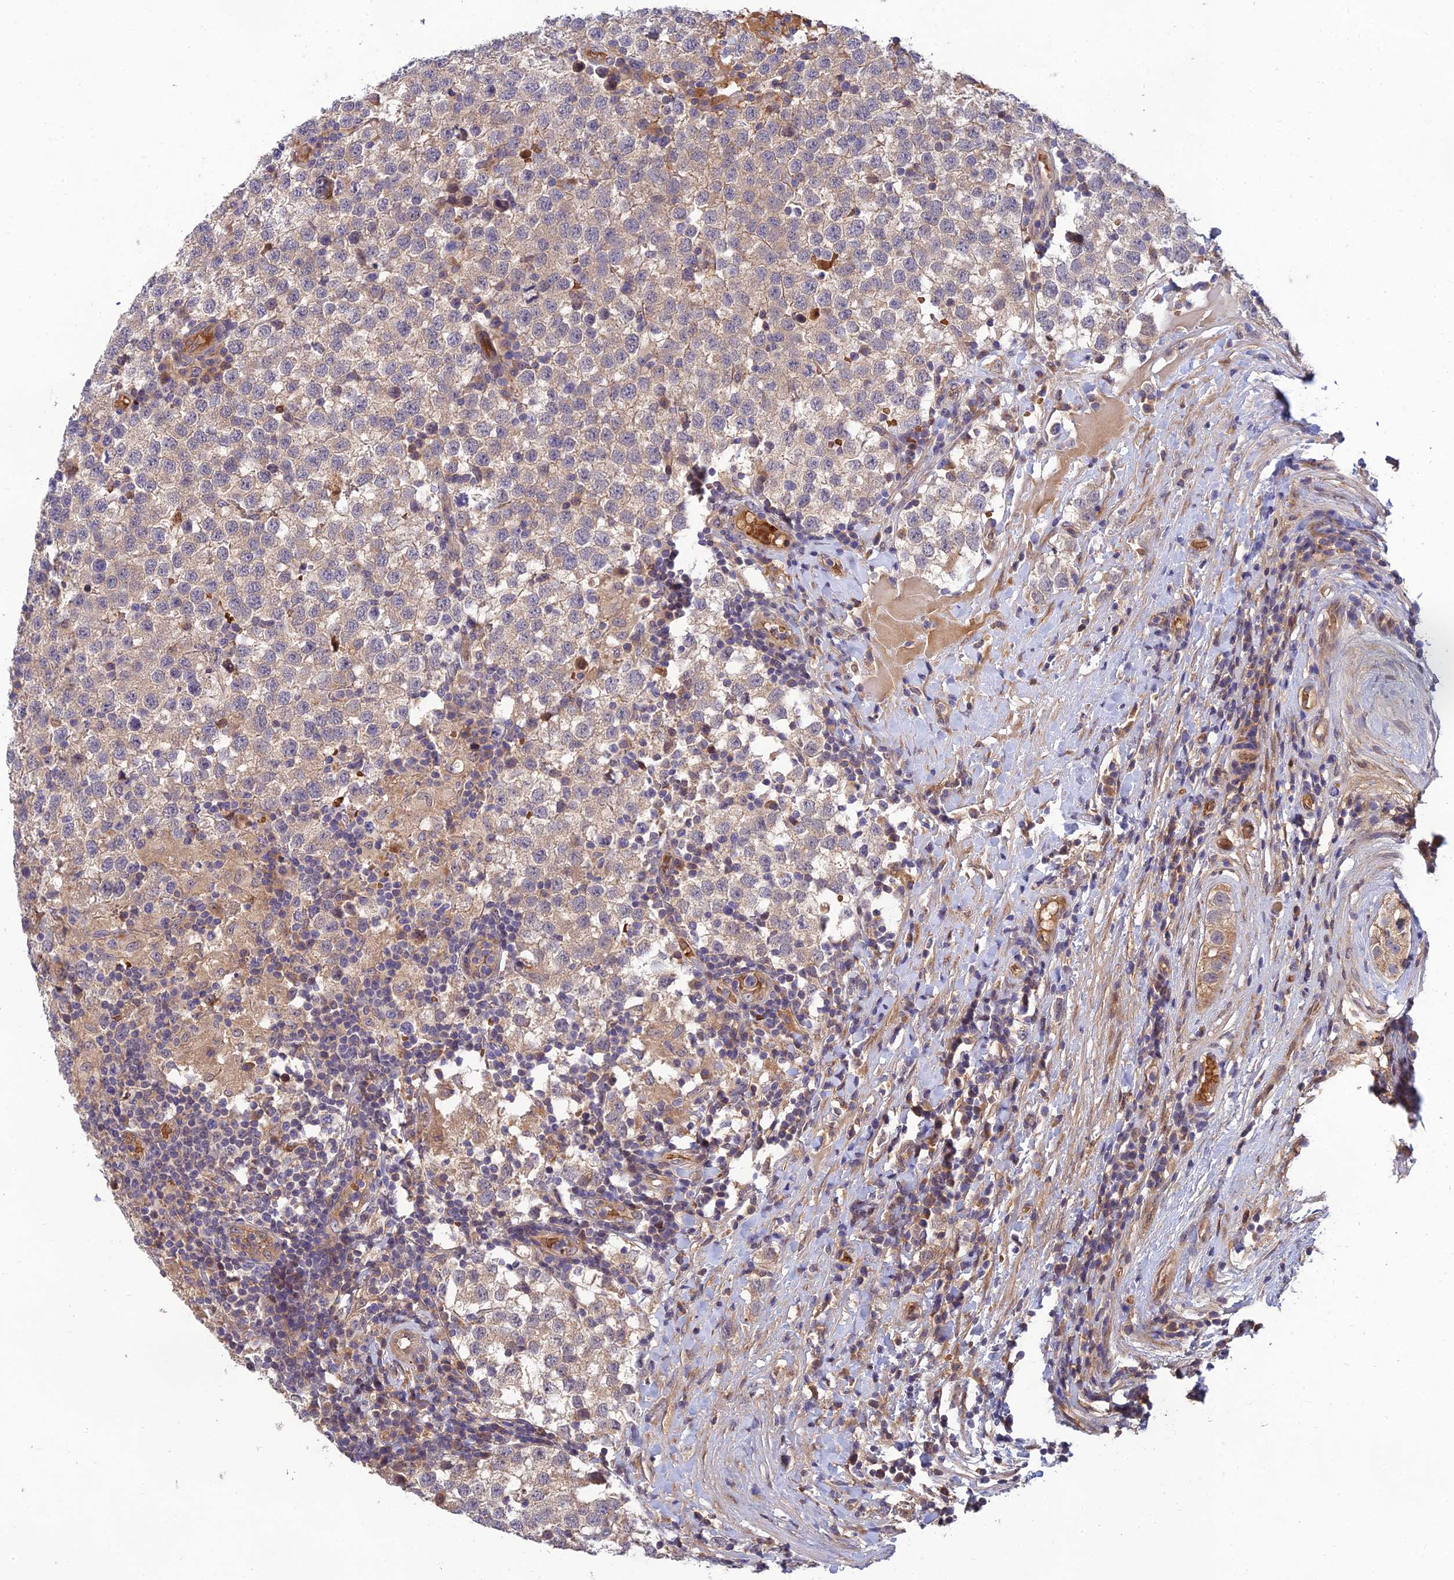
{"staining": {"intensity": "negative", "quantity": "none", "location": "none"}, "tissue": "testis cancer", "cell_type": "Tumor cells", "image_type": "cancer", "snomed": [{"axis": "morphology", "description": "Seminoma, NOS"}, {"axis": "topography", "description": "Testis"}], "caption": "Immunohistochemistry (IHC) histopathology image of neoplastic tissue: human testis cancer stained with DAB exhibits no significant protein staining in tumor cells.", "gene": "FAM151B", "patient": {"sex": "male", "age": 34}}